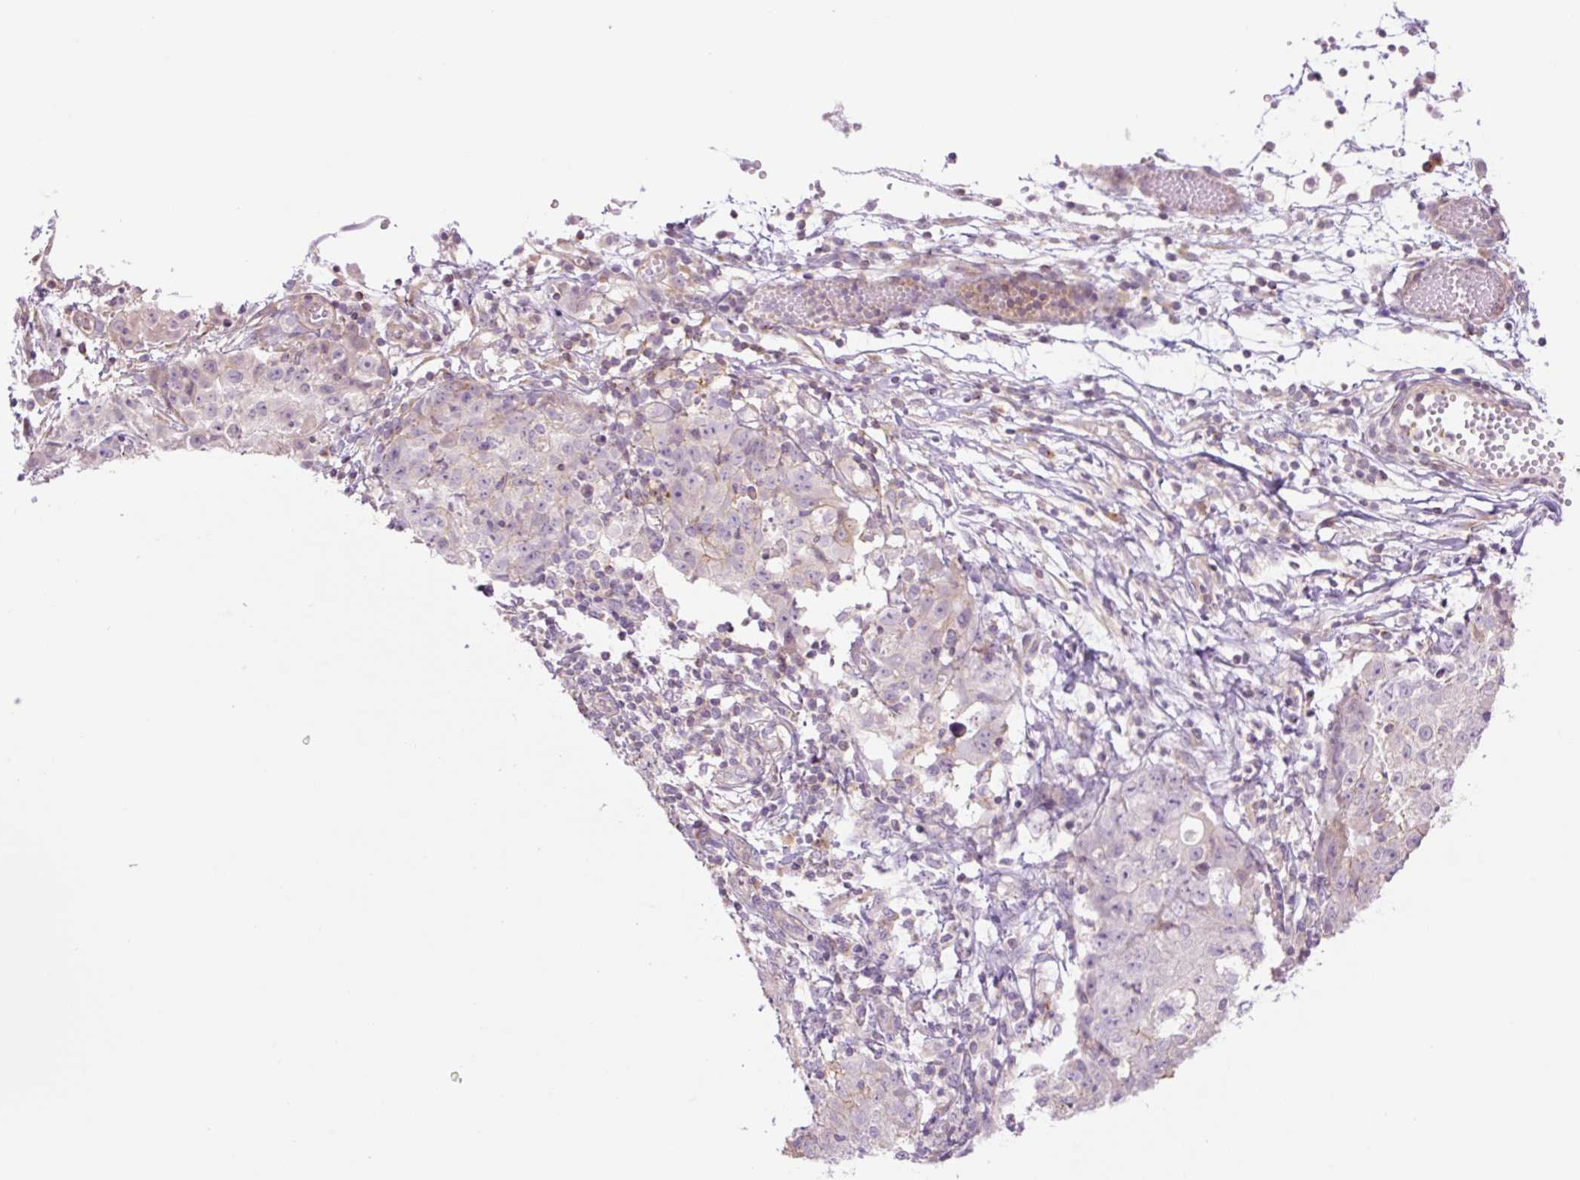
{"staining": {"intensity": "negative", "quantity": "none", "location": "none"}, "tissue": "ovarian cancer", "cell_type": "Tumor cells", "image_type": "cancer", "snomed": [{"axis": "morphology", "description": "Carcinoma, endometroid"}, {"axis": "topography", "description": "Ovary"}], "caption": "This is an immunohistochemistry (IHC) image of human endometroid carcinoma (ovarian). There is no positivity in tumor cells.", "gene": "GRID2", "patient": {"sex": "female", "age": 42}}